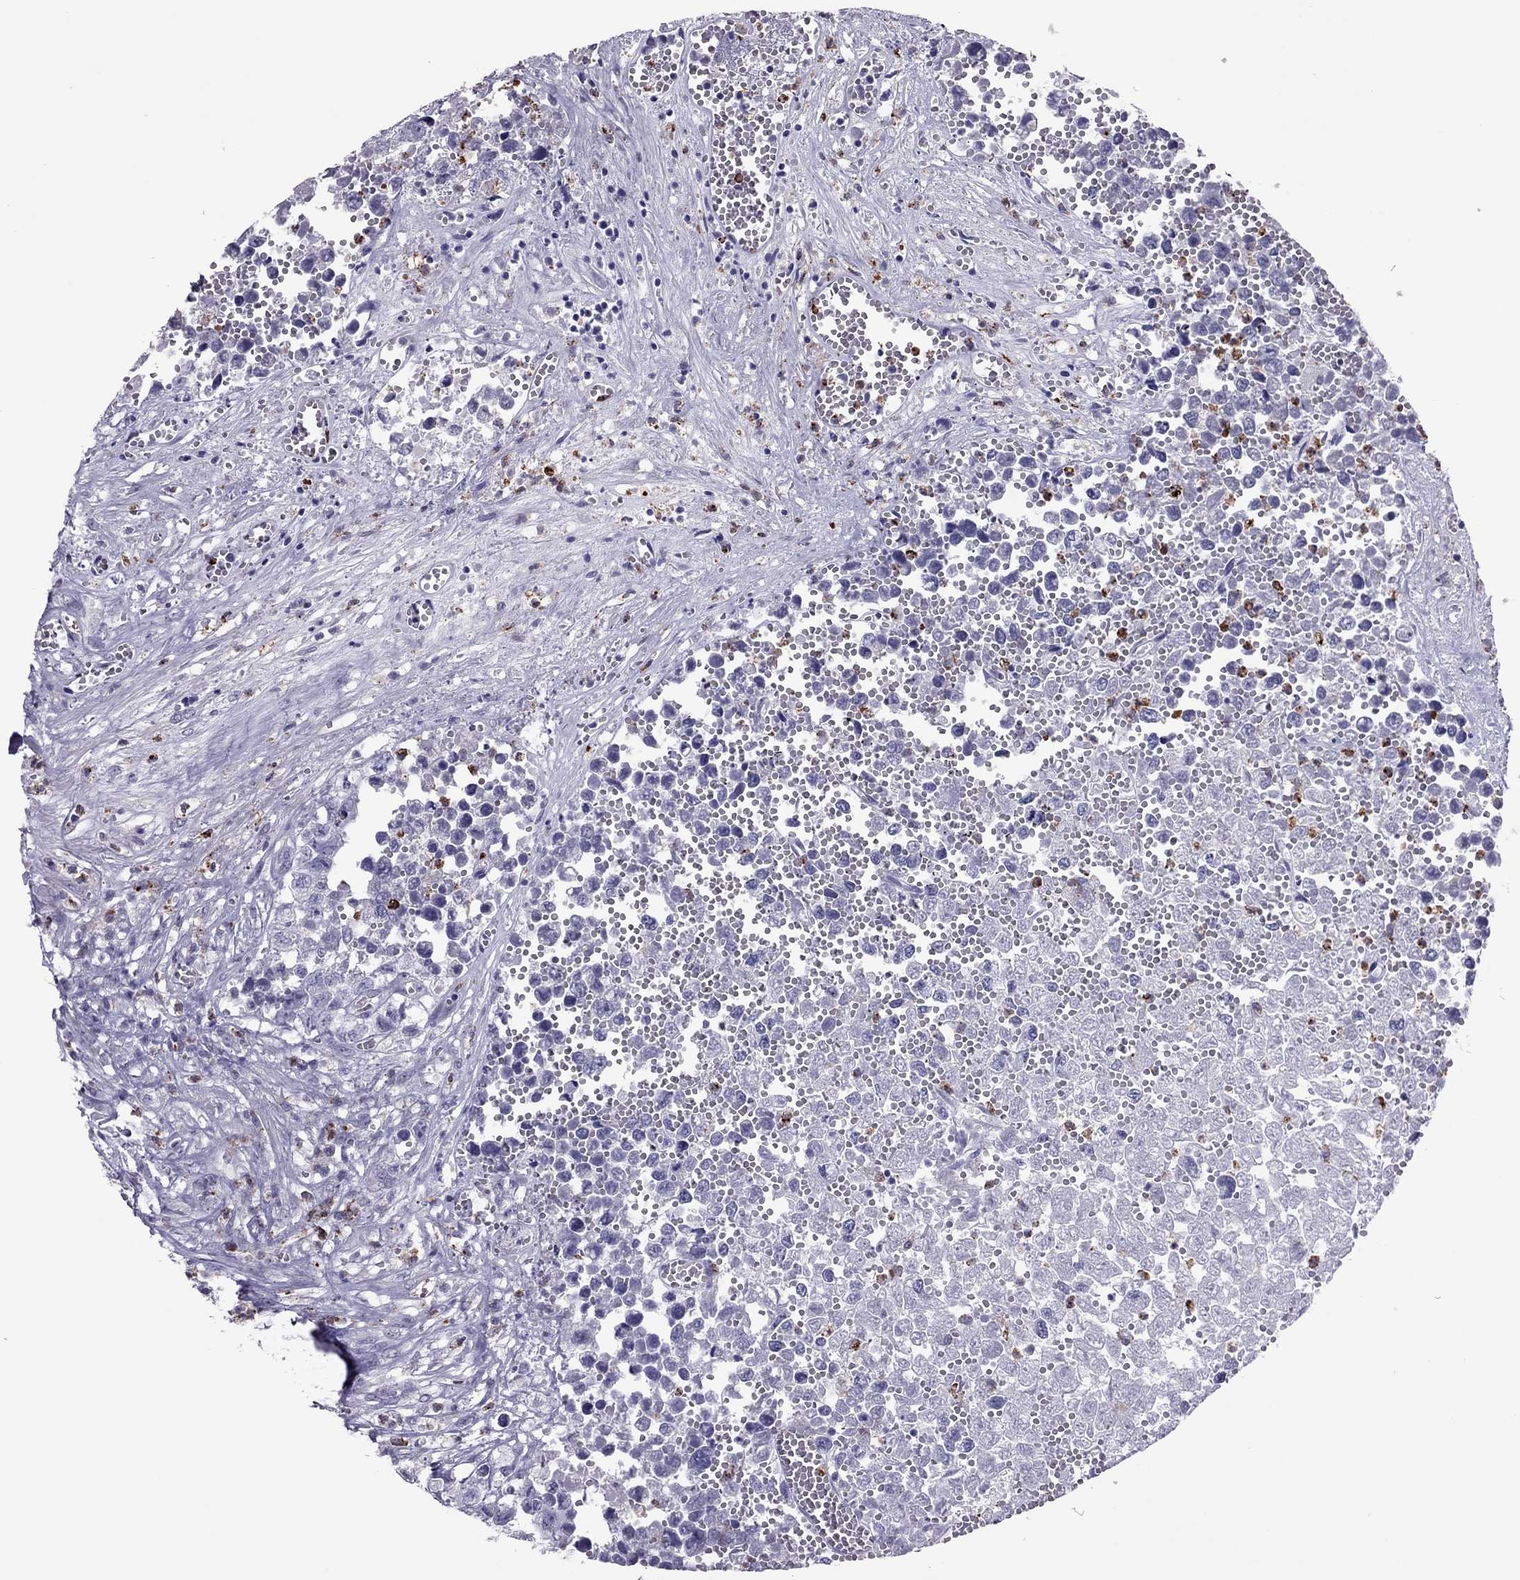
{"staining": {"intensity": "negative", "quantity": "none", "location": "none"}, "tissue": "testis cancer", "cell_type": "Tumor cells", "image_type": "cancer", "snomed": [{"axis": "morphology", "description": "Seminoma, NOS"}, {"axis": "morphology", "description": "Carcinoma, Embryonal, NOS"}, {"axis": "topography", "description": "Testis"}], "caption": "Immunohistochemistry (IHC) histopathology image of seminoma (testis) stained for a protein (brown), which reveals no staining in tumor cells.", "gene": "CCL27", "patient": {"sex": "male", "age": 22}}